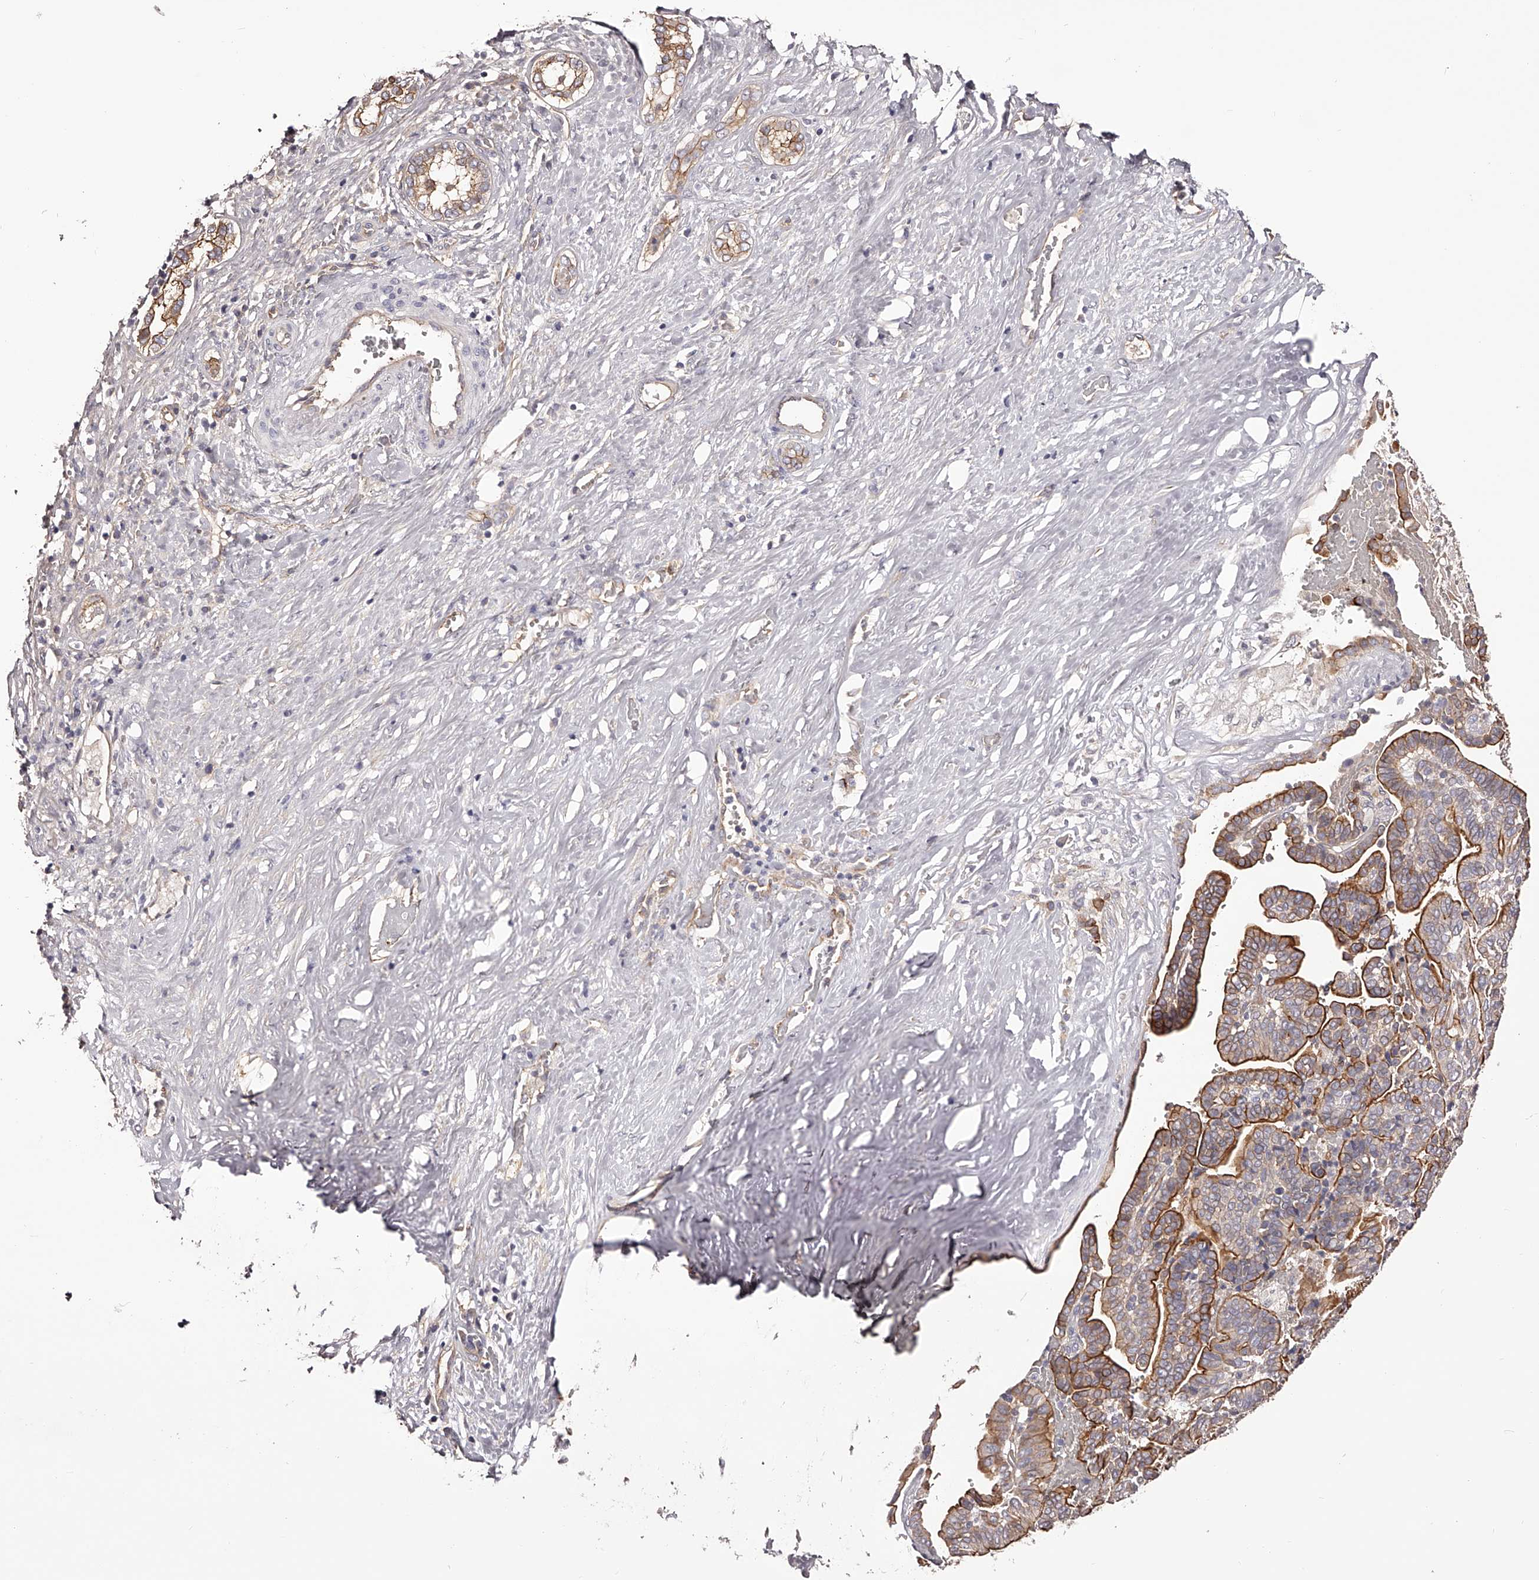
{"staining": {"intensity": "strong", "quantity": "25%-75%", "location": "cytoplasmic/membranous"}, "tissue": "liver cancer", "cell_type": "Tumor cells", "image_type": "cancer", "snomed": [{"axis": "morphology", "description": "Cholangiocarcinoma"}, {"axis": "topography", "description": "Liver"}], "caption": "Human liver cholangiocarcinoma stained for a protein (brown) demonstrates strong cytoplasmic/membranous positive staining in about 25%-75% of tumor cells.", "gene": "LTV1", "patient": {"sex": "female", "age": 75}}